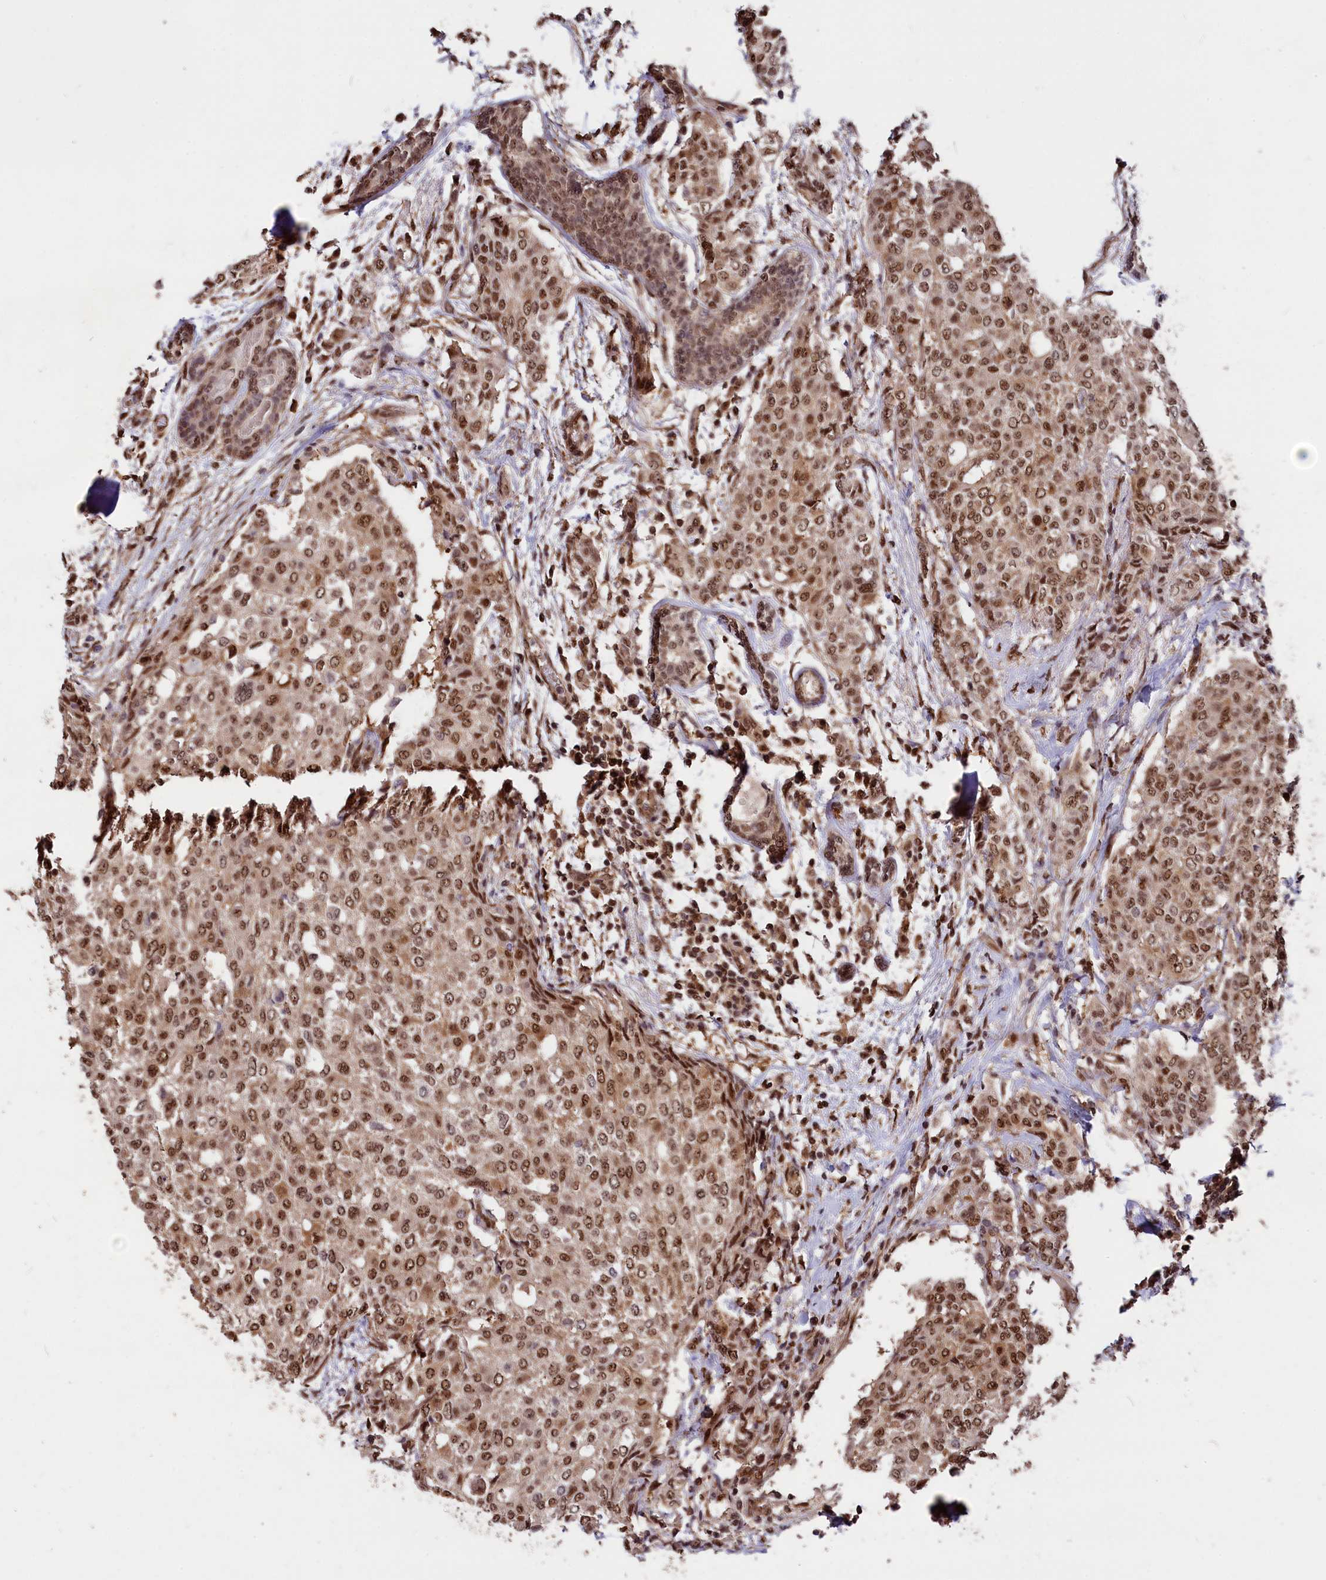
{"staining": {"intensity": "moderate", "quantity": ">75%", "location": "nuclear"}, "tissue": "breast cancer", "cell_type": "Tumor cells", "image_type": "cancer", "snomed": [{"axis": "morphology", "description": "Lobular carcinoma"}, {"axis": "topography", "description": "Breast"}], "caption": "Moderate nuclear protein expression is seen in about >75% of tumor cells in breast lobular carcinoma.", "gene": "ADRM1", "patient": {"sex": "female", "age": 51}}